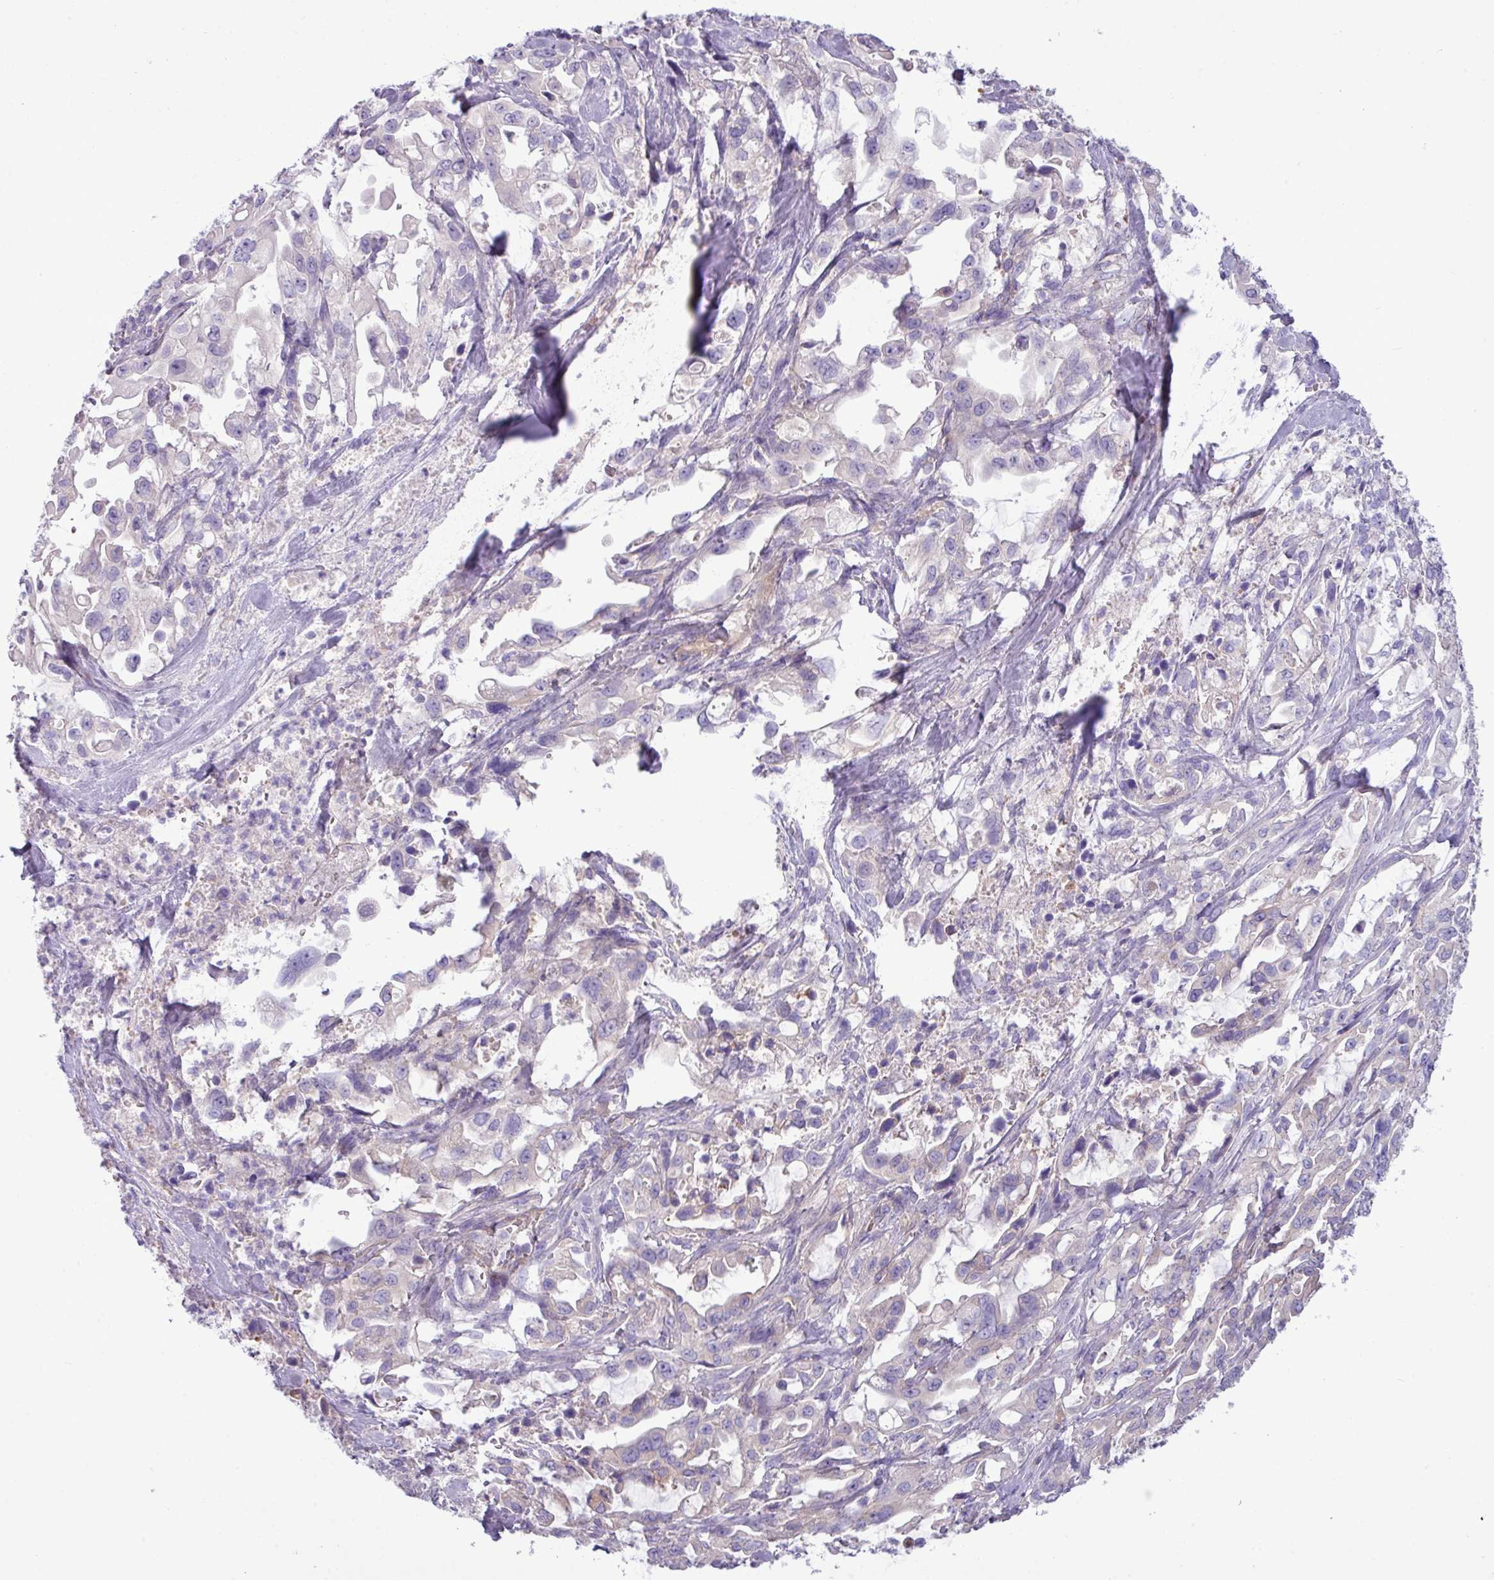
{"staining": {"intensity": "weak", "quantity": "<25%", "location": "cytoplasmic/membranous"}, "tissue": "pancreatic cancer", "cell_type": "Tumor cells", "image_type": "cancer", "snomed": [{"axis": "morphology", "description": "Adenocarcinoma, NOS"}, {"axis": "topography", "description": "Pancreas"}], "caption": "Tumor cells show no significant positivity in pancreatic cancer. Brightfield microscopy of immunohistochemistry stained with DAB (3,3'-diaminobenzidine) (brown) and hematoxylin (blue), captured at high magnification.", "gene": "KIRREL3", "patient": {"sex": "female", "age": 61}}